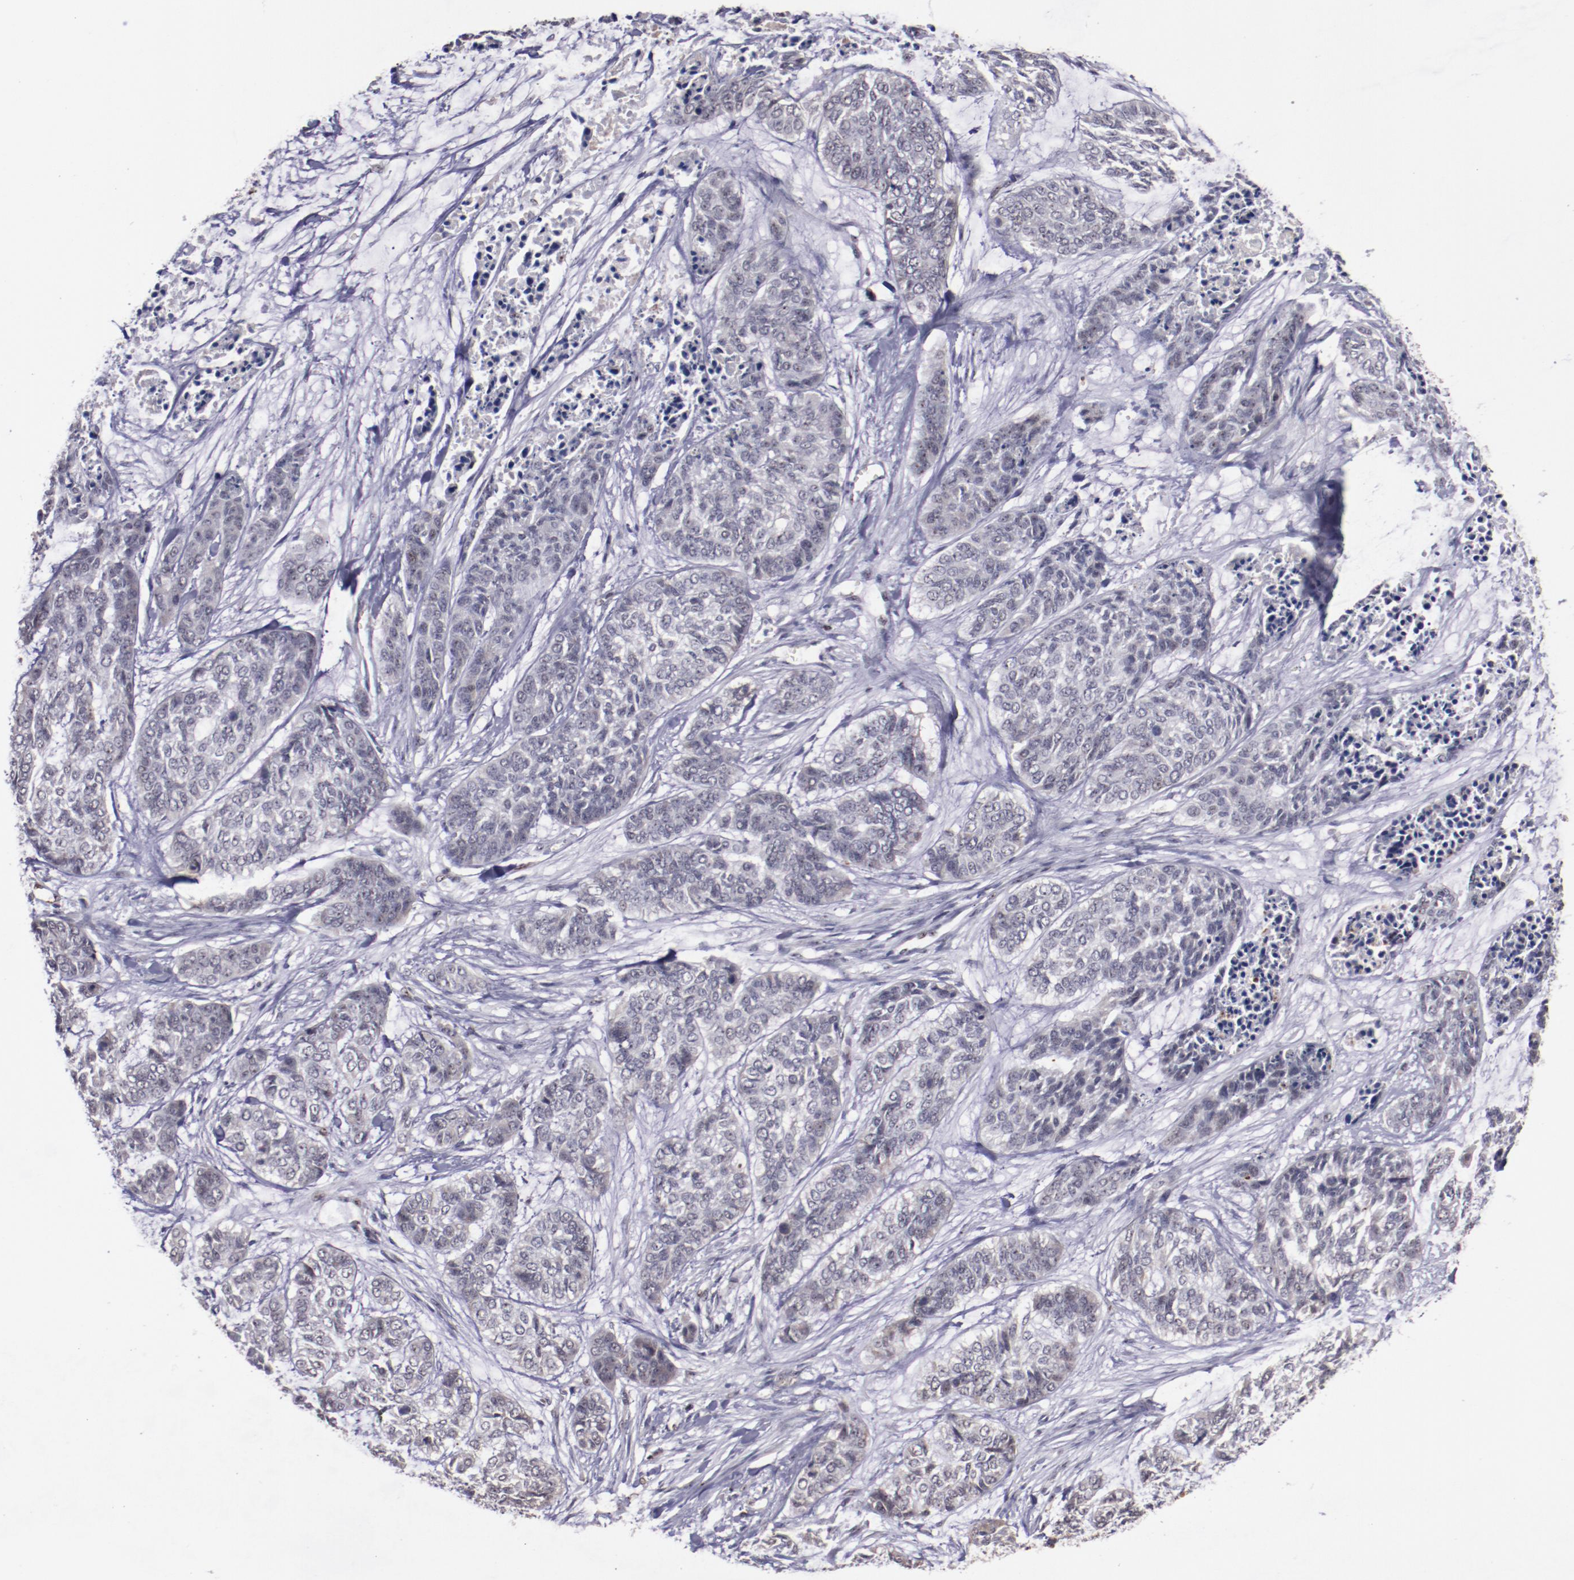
{"staining": {"intensity": "weak", "quantity": "<25%", "location": "cytoplasmic/membranous"}, "tissue": "skin cancer", "cell_type": "Tumor cells", "image_type": "cancer", "snomed": [{"axis": "morphology", "description": "Basal cell carcinoma"}, {"axis": "topography", "description": "Skin"}], "caption": "This is an IHC photomicrograph of skin cancer (basal cell carcinoma). There is no staining in tumor cells.", "gene": "DDX24", "patient": {"sex": "female", "age": 64}}